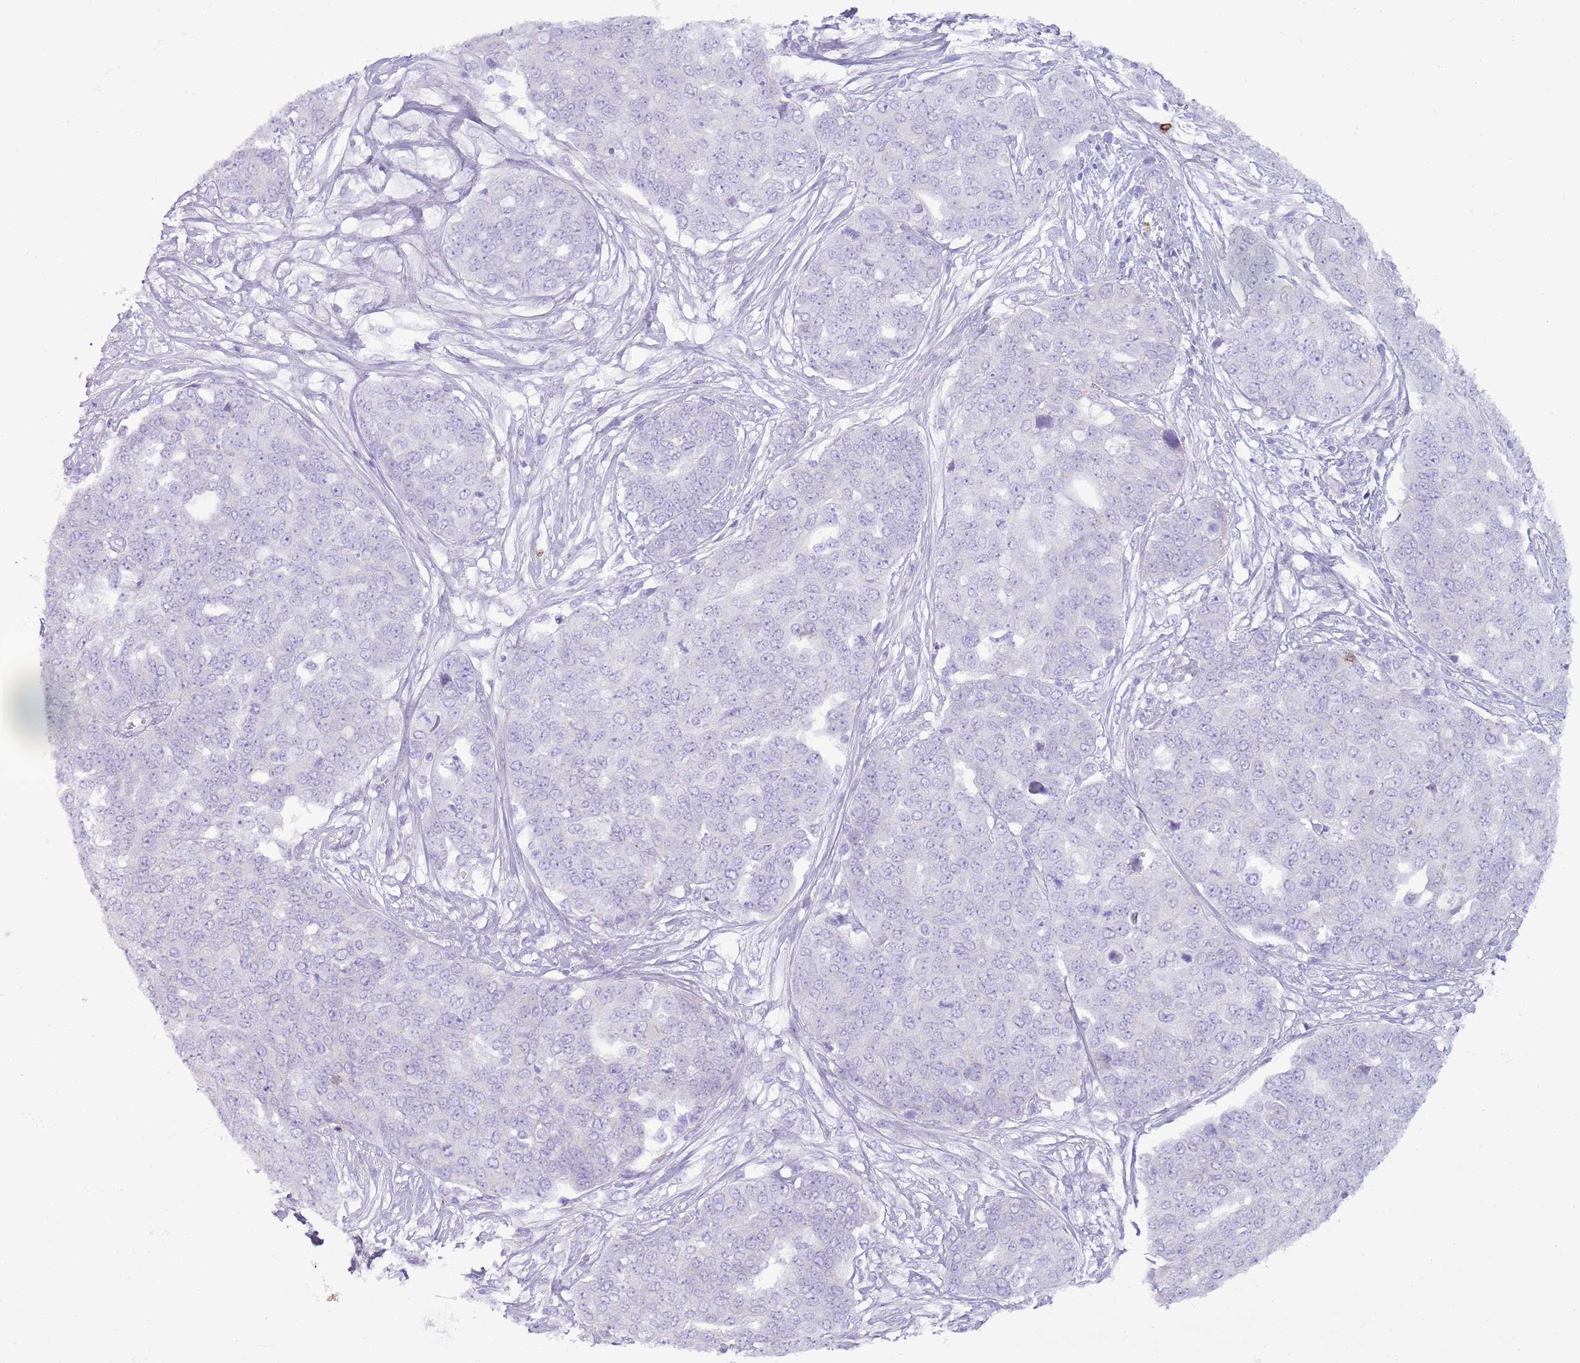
{"staining": {"intensity": "negative", "quantity": "none", "location": "none"}, "tissue": "ovarian cancer", "cell_type": "Tumor cells", "image_type": "cancer", "snomed": [{"axis": "morphology", "description": "Cystadenocarcinoma, serous, NOS"}, {"axis": "topography", "description": "Soft tissue"}, {"axis": "topography", "description": "Ovary"}], "caption": "High magnification brightfield microscopy of ovarian cancer stained with DAB (3,3'-diaminobenzidine) (brown) and counterstained with hematoxylin (blue): tumor cells show no significant positivity. The staining was performed using DAB (3,3'-diaminobenzidine) to visualize the protein expression in brown, while the nuclei were stained in blue with hematoxylin (Magnification: 20x).", "gene": "CD177", "patient": {"sex": "female", "age": 57}}